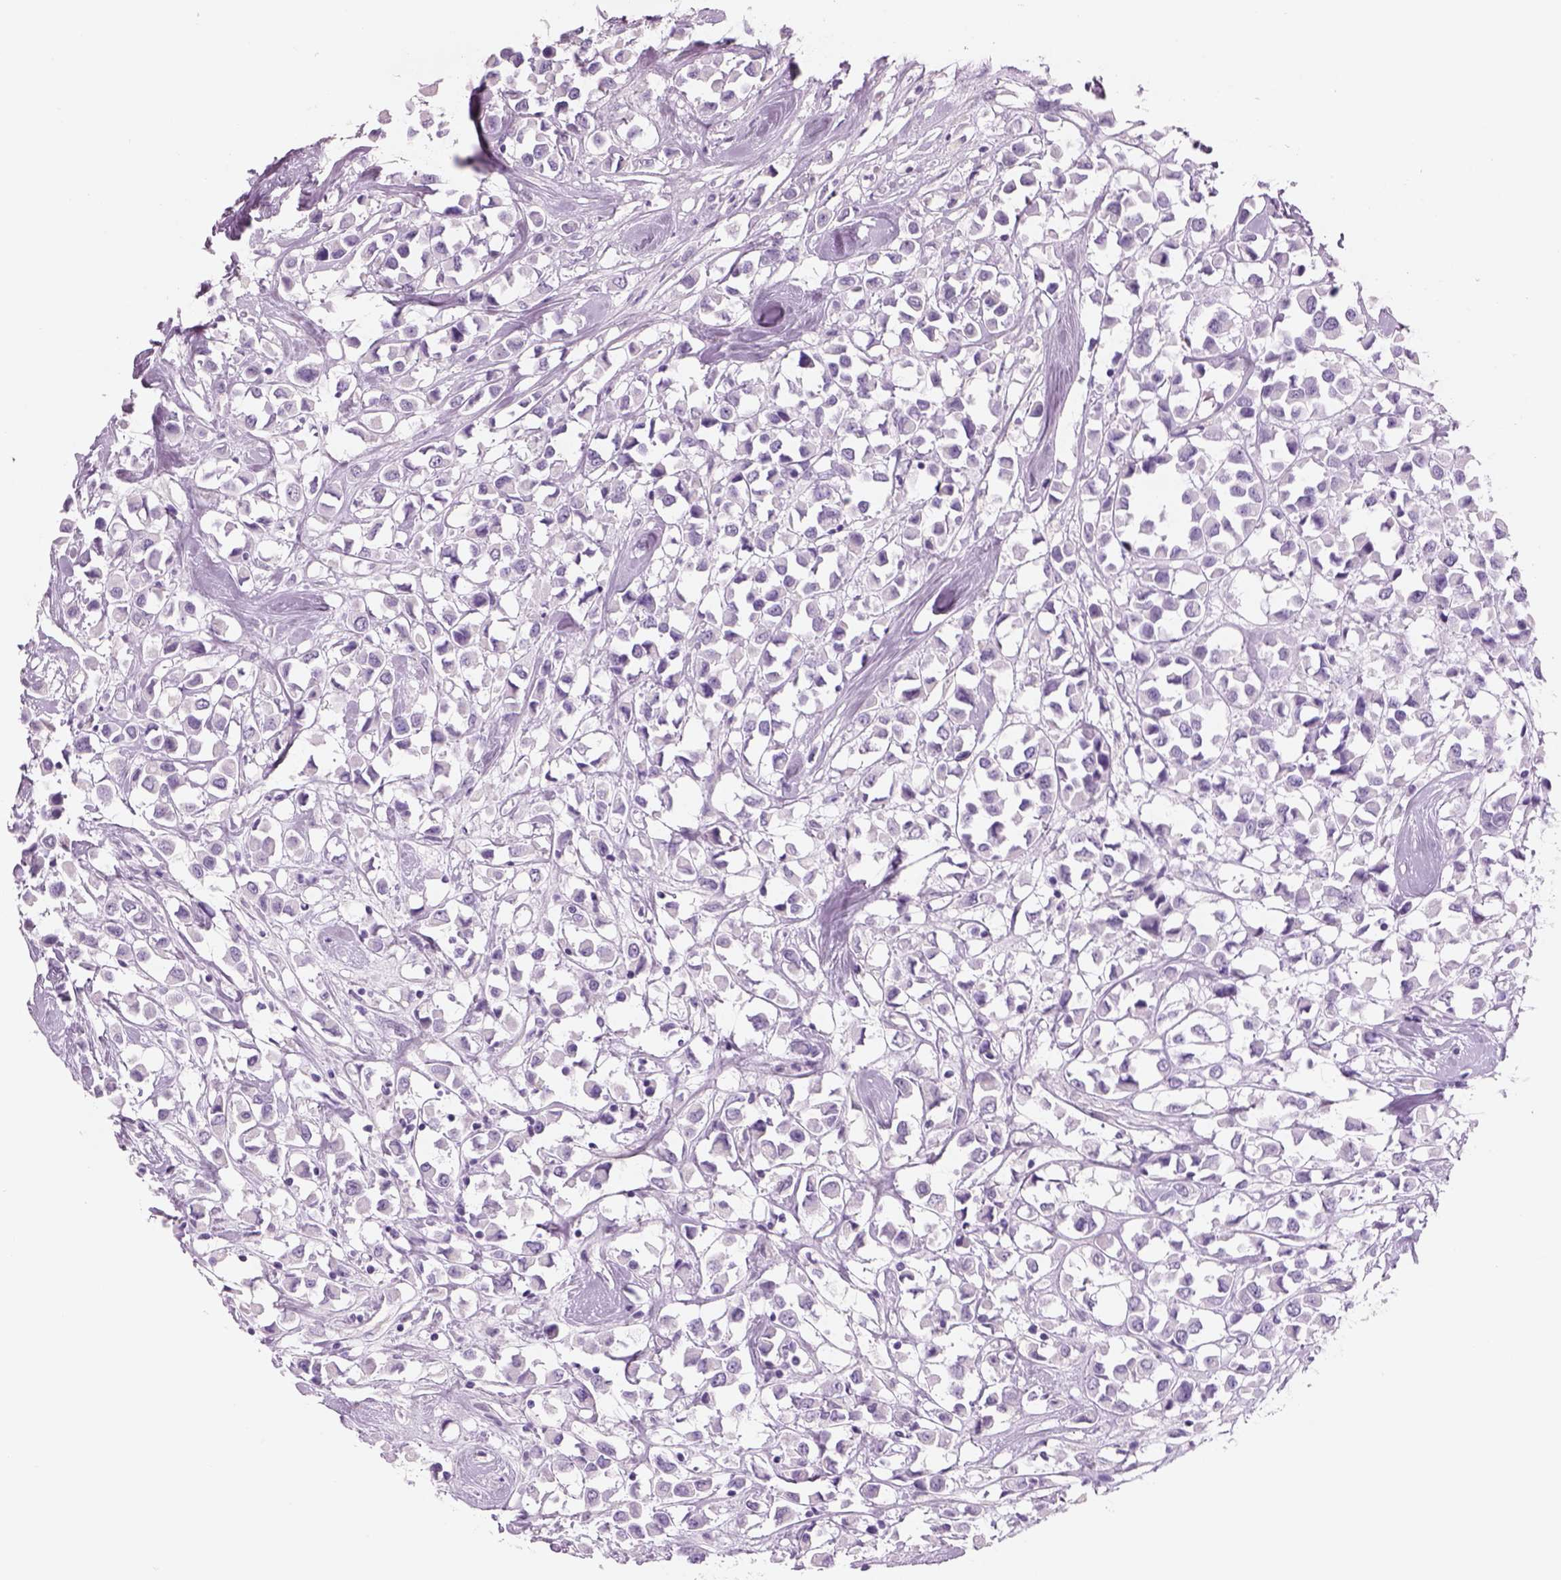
{"staining": {"intensity": "negative", "quantity": "none", "location": "none"}, "tissue": "breast cancer", "cell_type": "Tumor cells", "image_type": "cancer", "snomed": [{"axis": "morphology", "description": "Duct carcinoma"}, {"axis": "topography", "description": "Breast"}], "caption": "A high-resolution histopathology image shows immunohistochemistry (IHC) staining of breast cancer (infiltrating ductal carcinoma), which reveals no significant staining in tumor cells.", "gene": "RHO", "patient": {"sex": "female", "age": 61}}